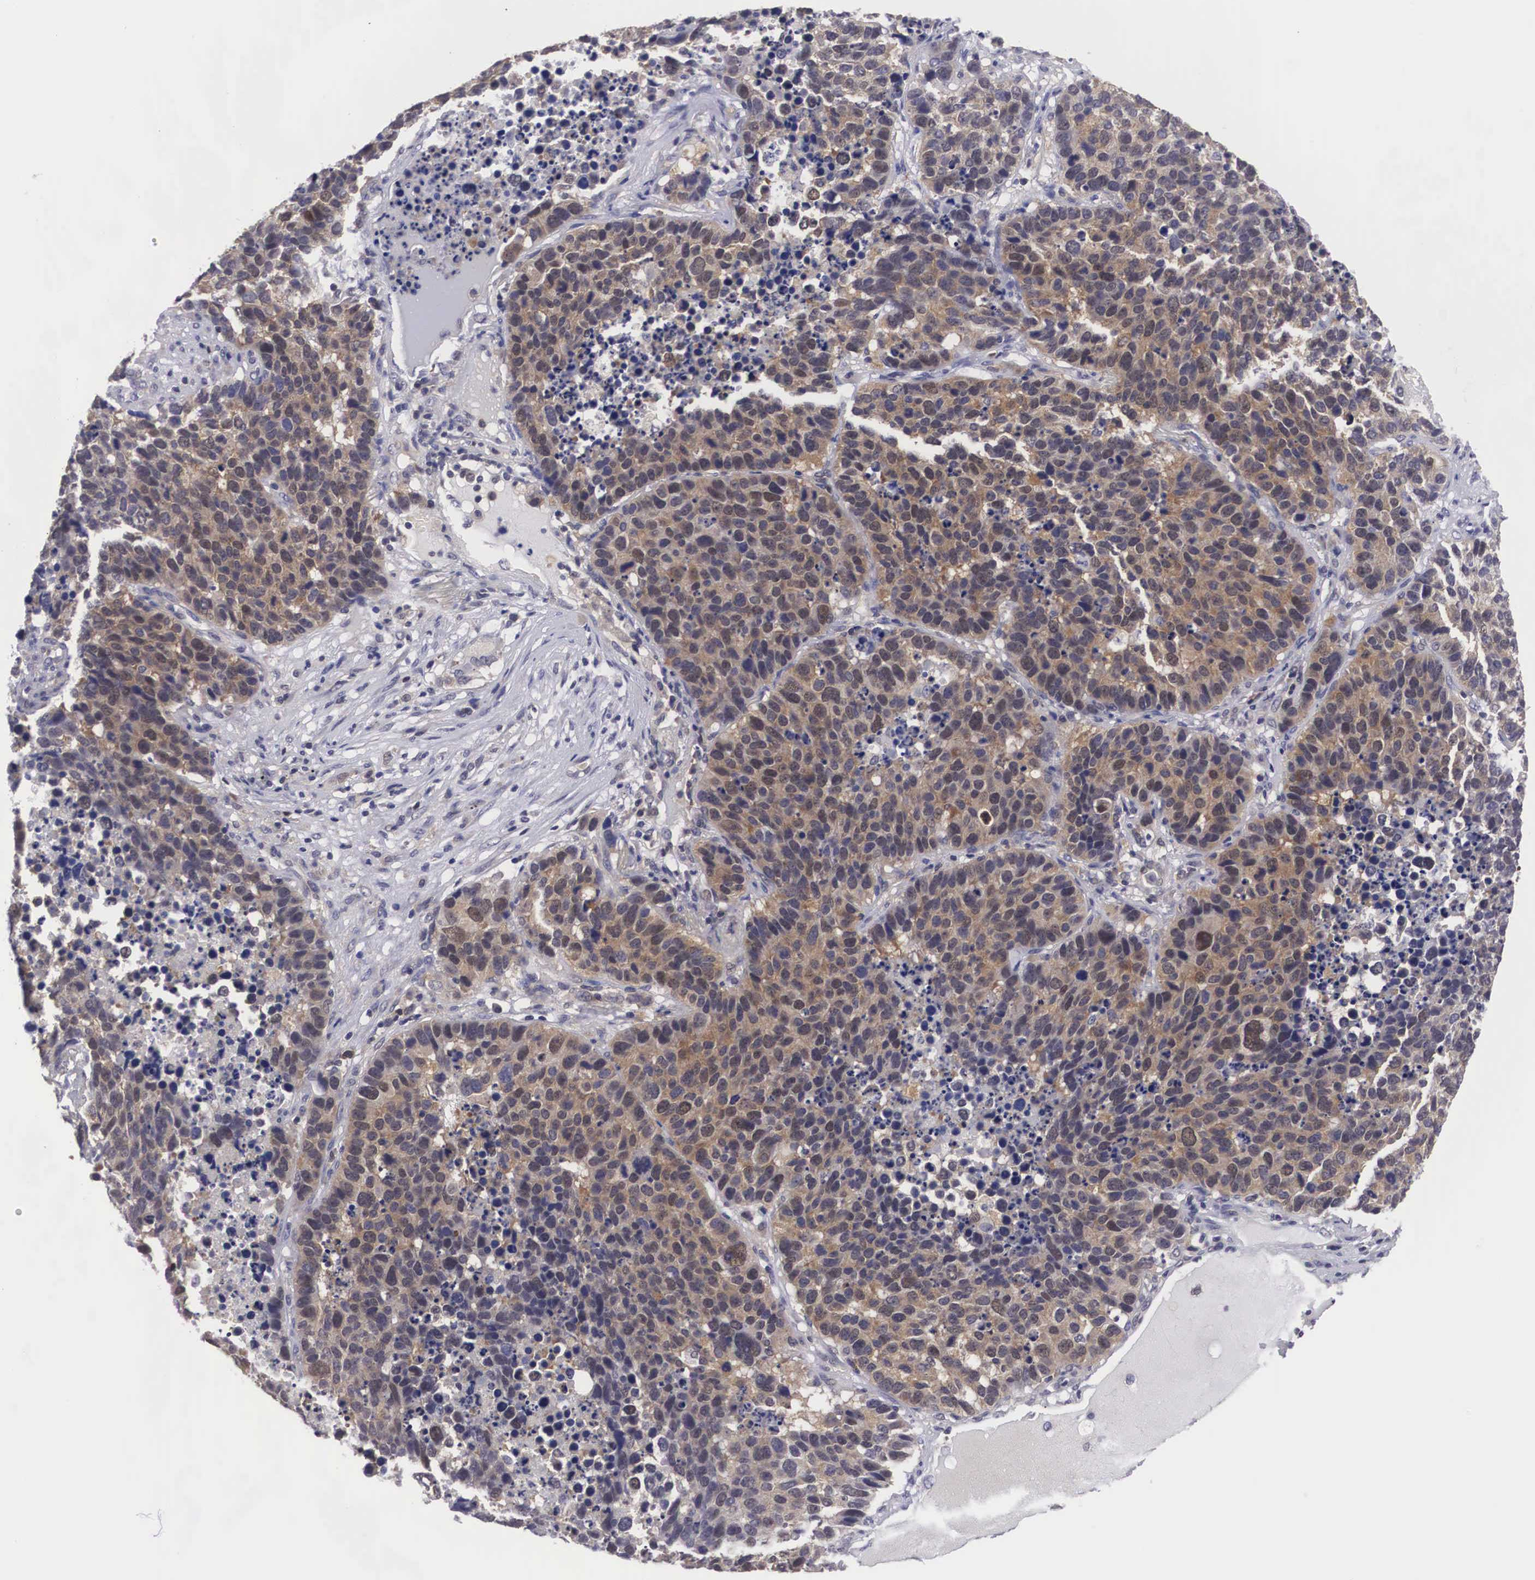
{"staining": {"intensity": "moderate", "quantity": ">75%", "location": "cytoplasmic/membranous,nuclear"}, "tissue": "lung cancer", "cell_type": "Tumor cells", "image_type": "cancer", "snomed": [{"axis": "morphology", "description": "Carcinoid, malignant, NOS"}, {"axis": "topography", "description": "Lung"}], "caption": "IHC micrograph of neoplastic tissue: lung cancer stained using immunohistochemistry (IHC) reveals medium levels of moderate protein expression localized specifically in the cytoplasmic/membranous and nuclear of tumor cells, appearing as a cytoplasmic/membranous and nuclear brown color.", "gene": "ADSL", "patient": {"sex": "male", "age": 60}}